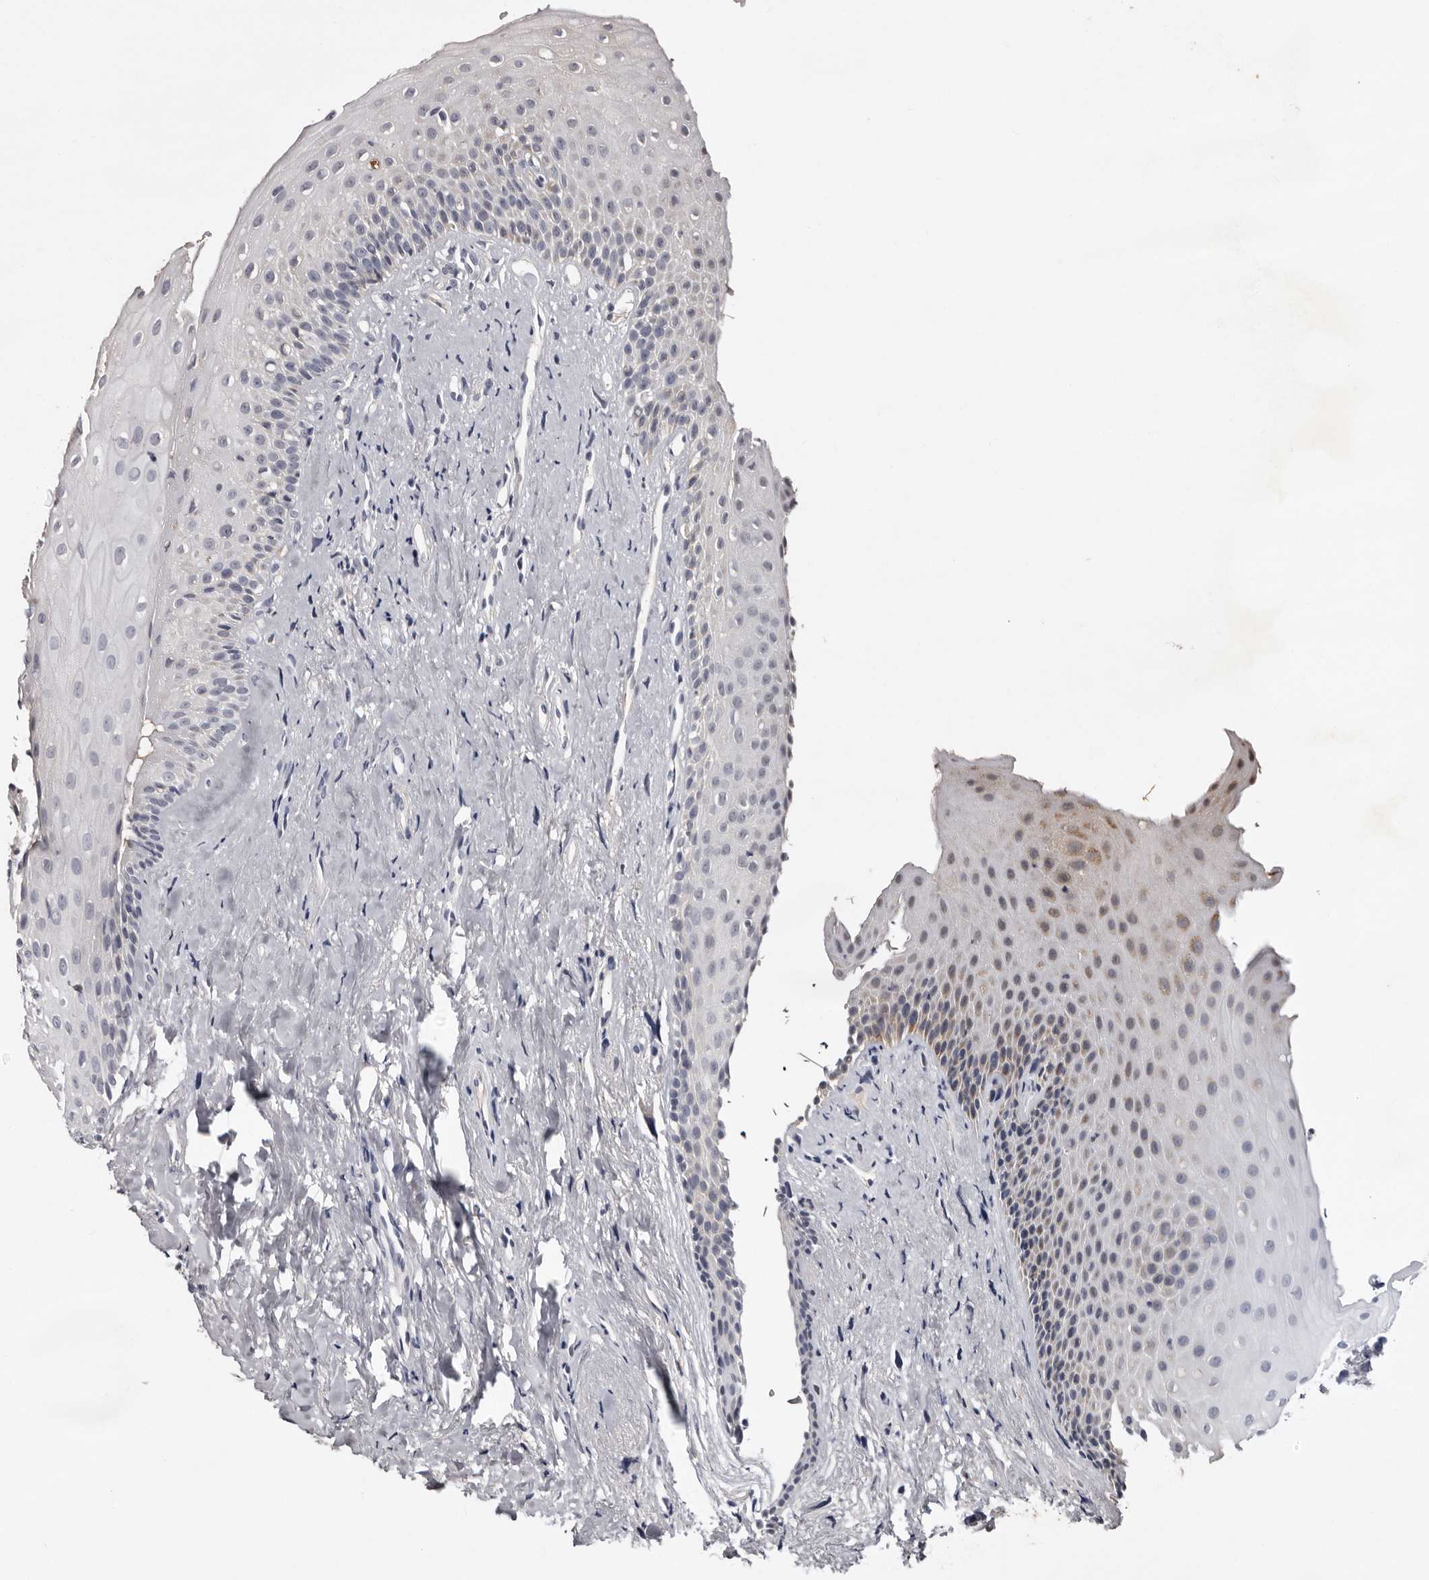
{"staining": {"intensity": "weak", "quantity": "<25%", "location": "cytoplasmic/membranous"}, "tissue": "oral mucosa", "cell_type": "Squamous epithelial cells", "image_type": "normal", "snomed": [{"axis": "morphology", "description": "Normal tissue, NOS"}, {"axis": "topography", "description": "Oral tissue"}], "caption": "A high-resolution micrograph shows immunohistochemistry (IHC) staining of normal oral mucosa, which reveals no significant staining in squamous epithelial cells.", "gene": "CYP1B1", "patient": {"sex": "female", "age": 63}}